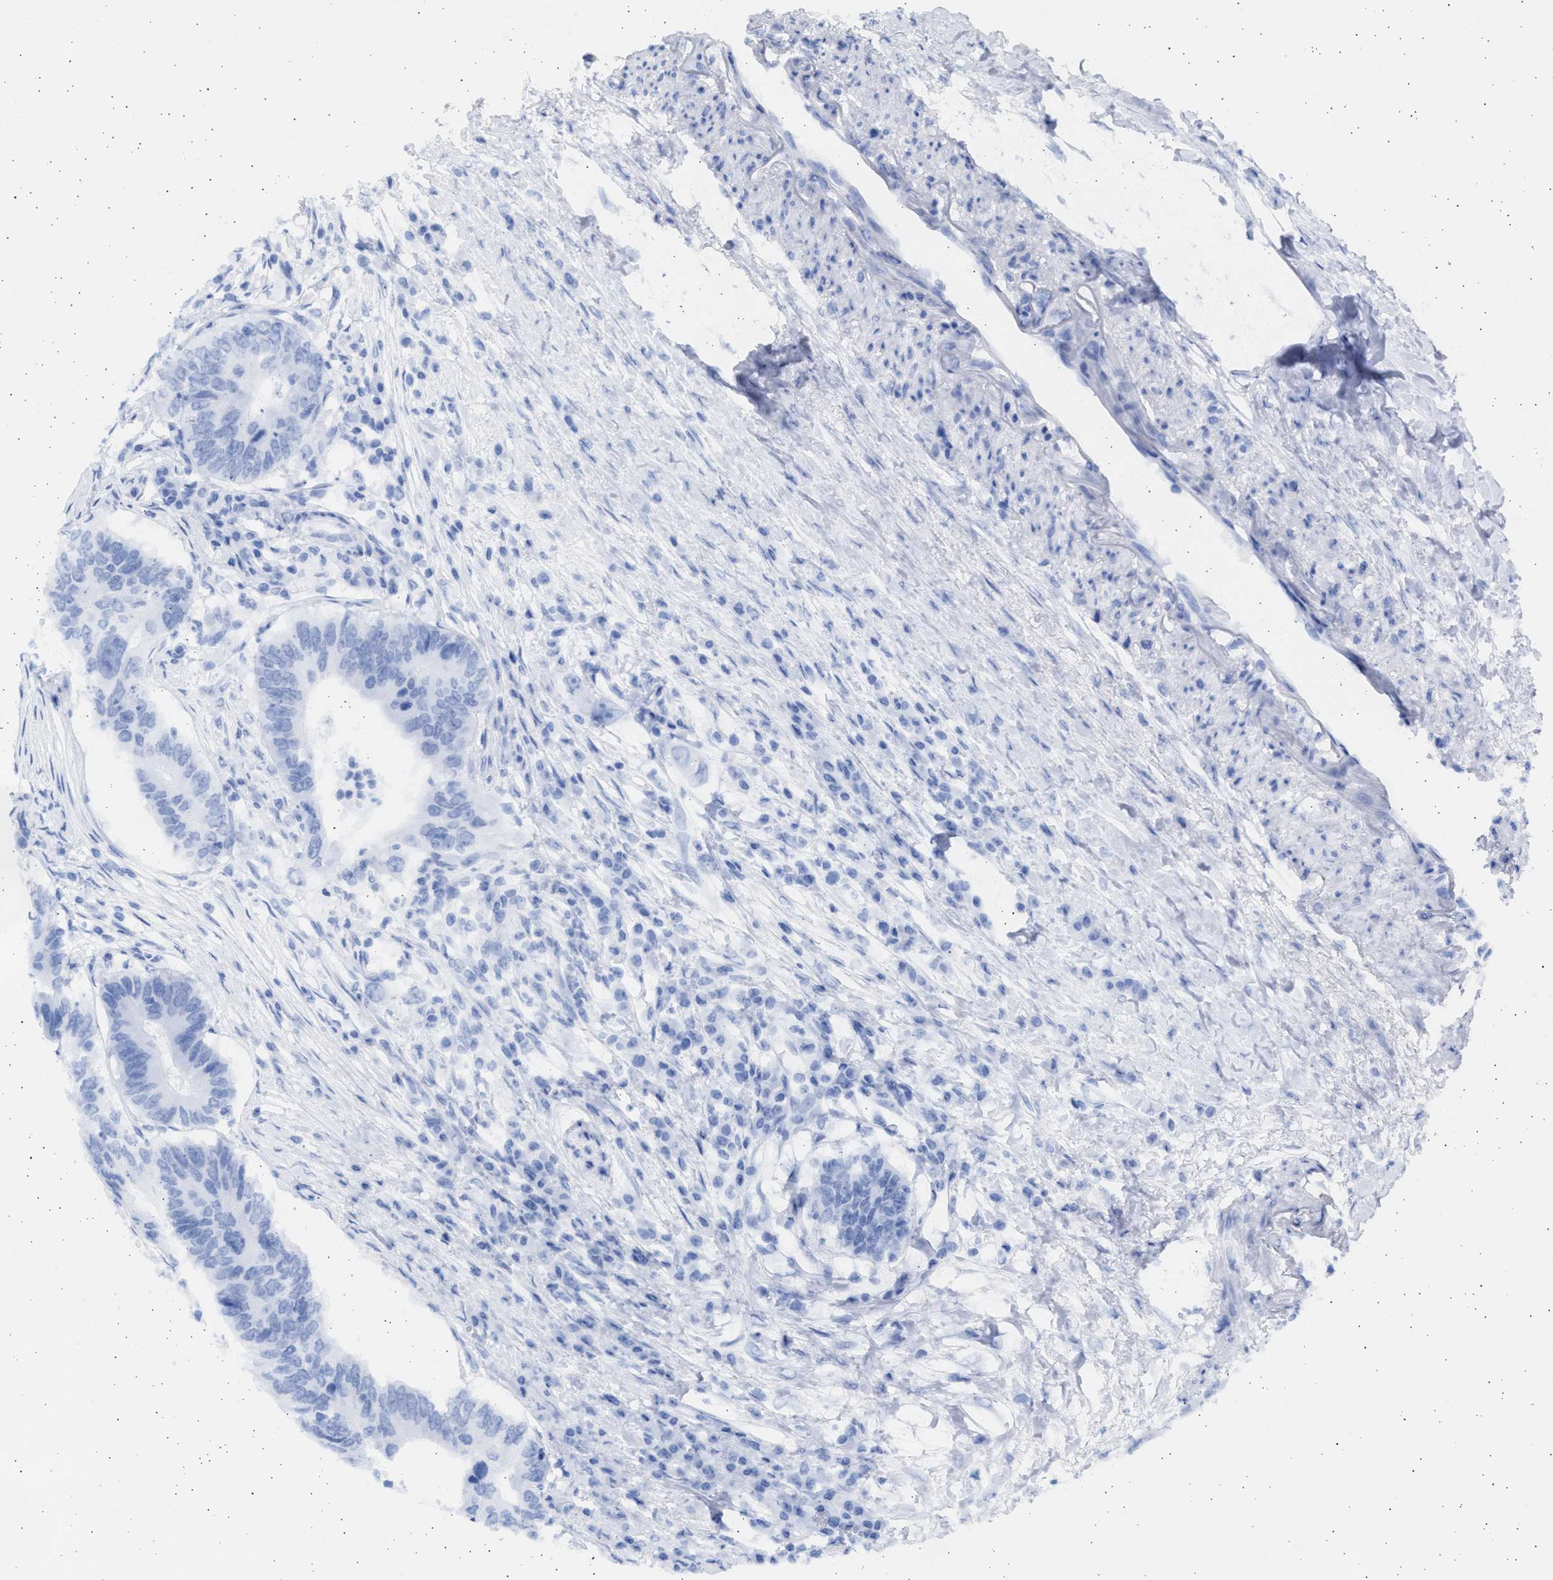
{"staining": {"intensity": "negative", "quantity": "none", "location": "none"}, "tissue": "colorectal cancer", "cell_type": "Tumor cells", "image_type": "cancer", "snomed": [{"axis": "morphology", "description": "Adenocarcinoma, NOS"}, {"axis": "topography", "description": "Colon"}], "caption": "Histopathology image shows no protein expression in tumor cells of colorectal cancer (adenocarcinoma) tissue.", "gene": "ALDOC", "patient": {"sex": "male", "age": 71}}